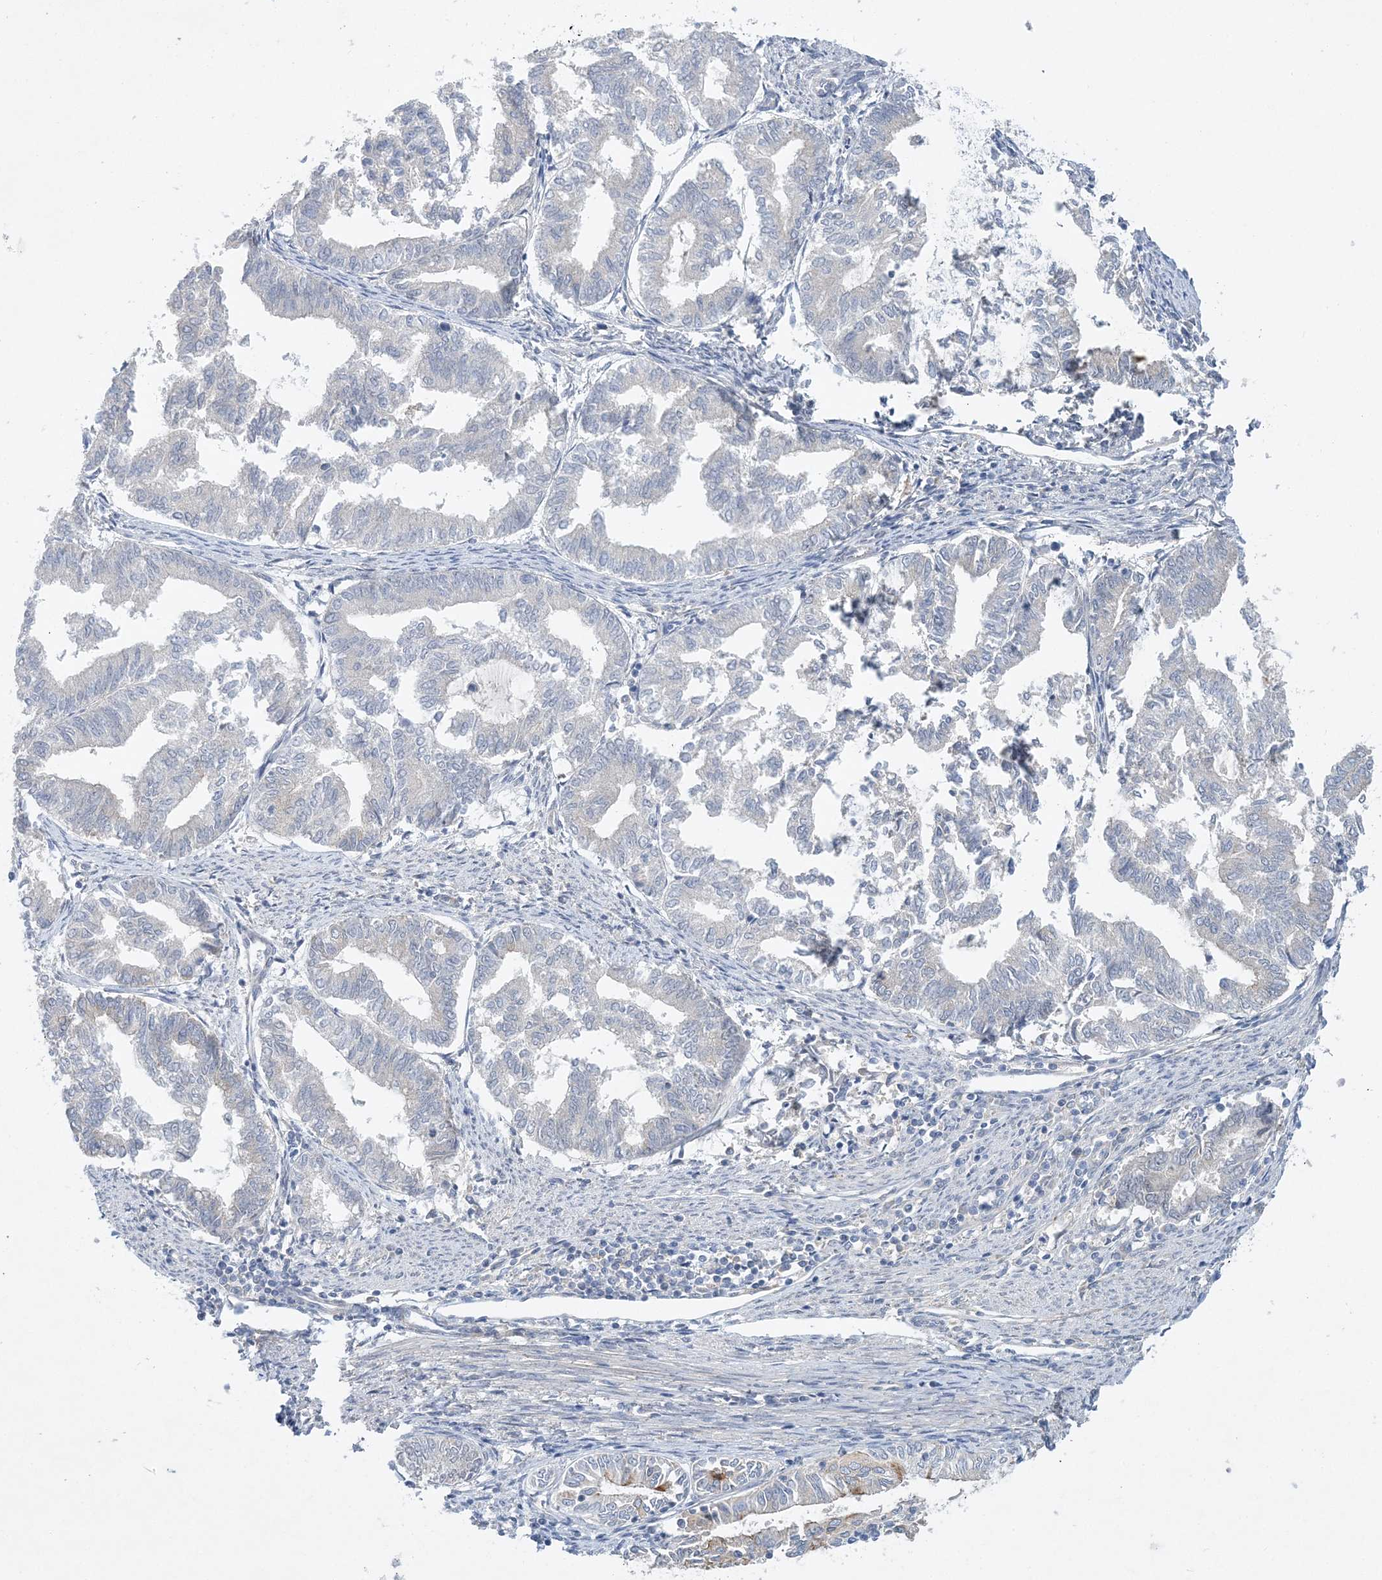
{"staining": {"intensity": "negative", "quantity": "none", "location": "none"}, "tissue": "endometrial cancer", "cell_type": "Tumor cells", "image_type": "cancer", "snomed": [{"axis": "morphology", "description": "Adenocarcinoma, NOS"}, {"axis": "topography", "description": "Endometrium"}], "caption": "An immunohistochemistry (IHC) histopathology image of endometrial cancer is shown. There is no staining in tumor cells of endometrial cancer.", "gene": "ANKRD35", "patient": {"sex": "female", "age": 79}}